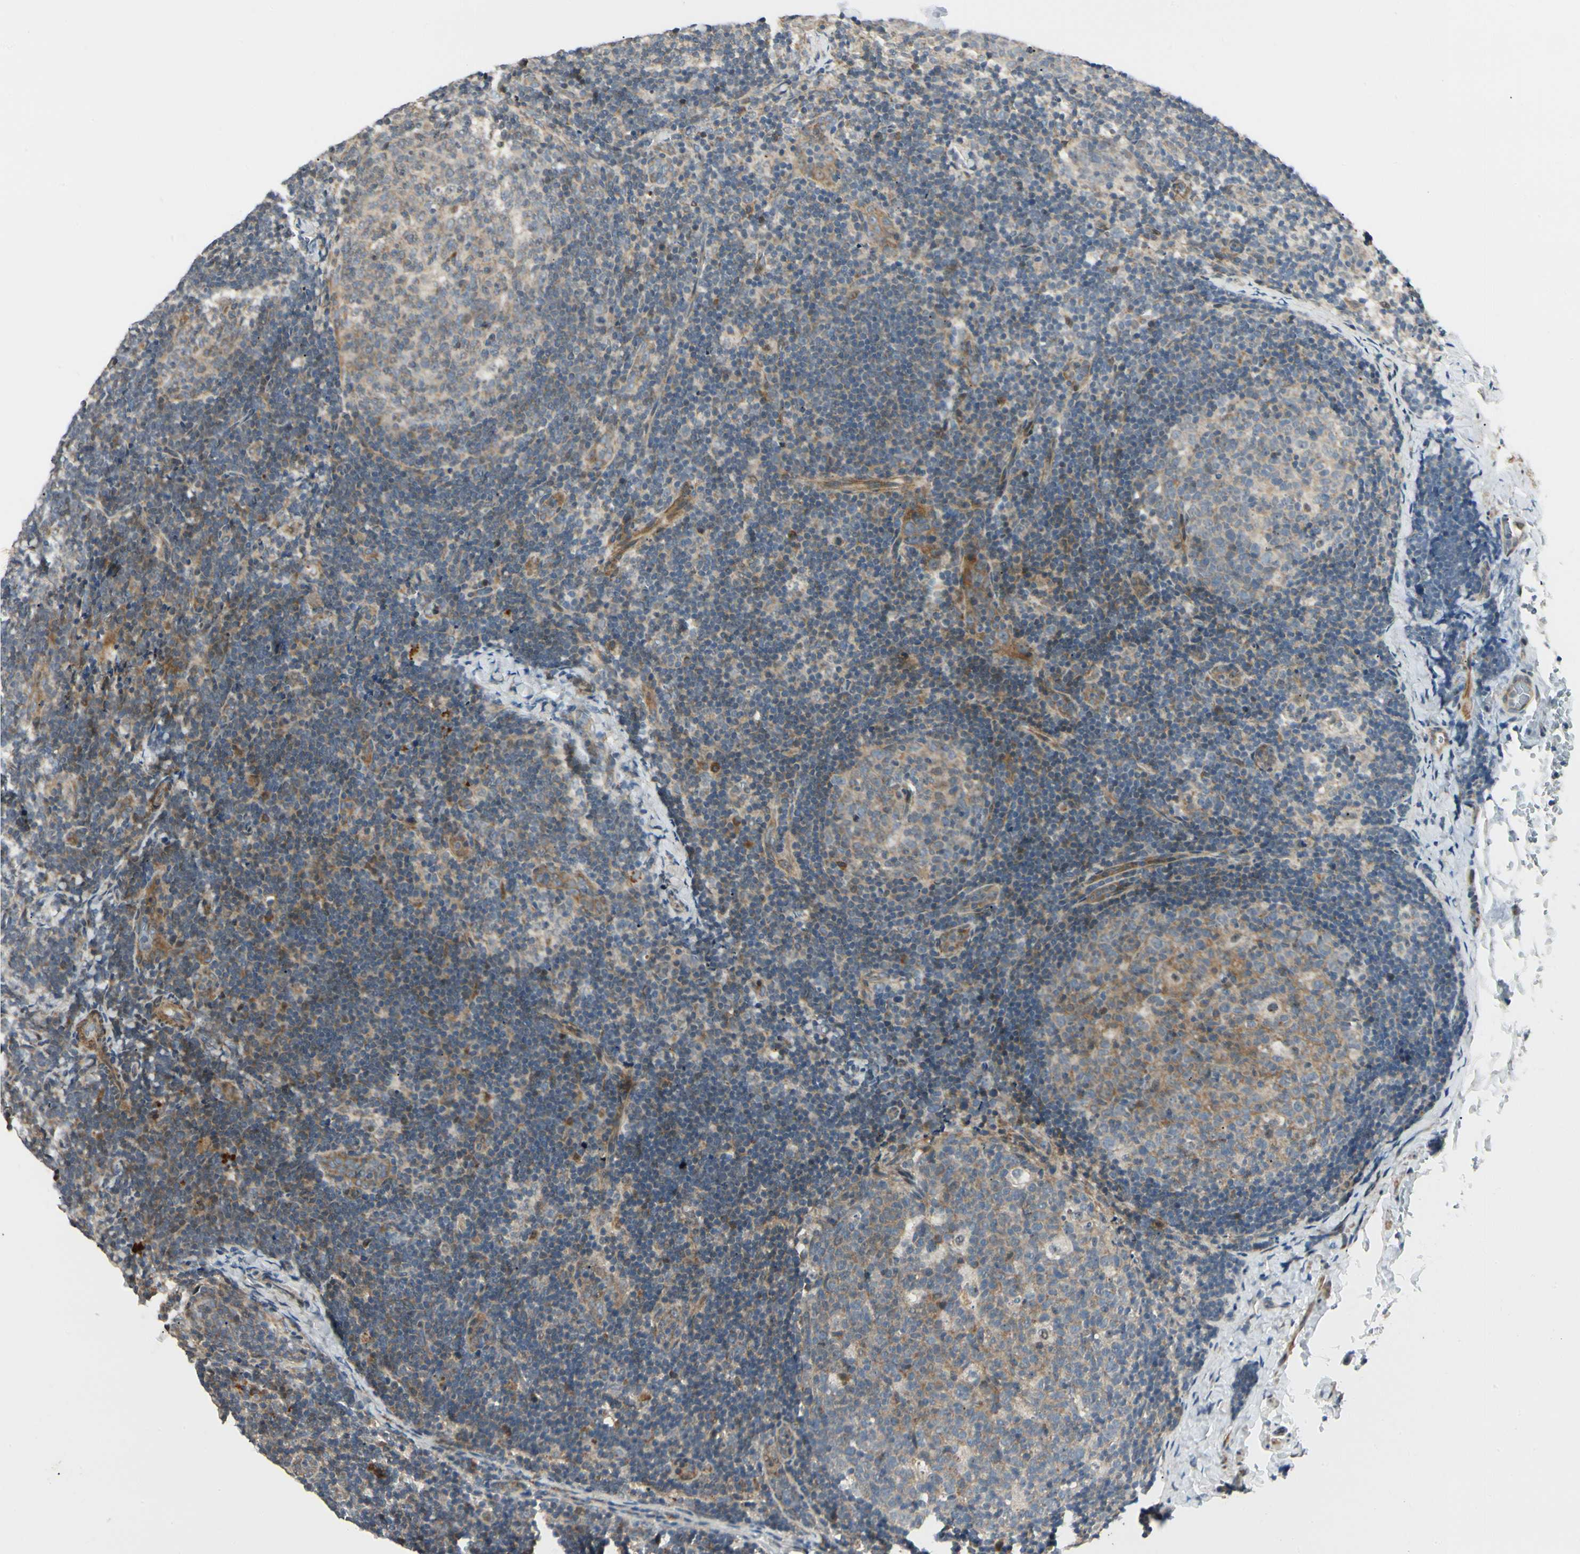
{"staining": {"intensity": "moderate", "quantity": ">75%", "location": "cytoplasmic/membranous"}, "tissue": "lymph node", "cell_type": "Germinal center cells", "image_type": "normal", "snomed": [{"axis": "morphology", "description": "Normal tissue, NOS"}, {"axis": "topography", "description": "Lymph node"}], "caption": "This photomicrograph reveals immunohistochemistry staining of unremarkable lymph node, with medium moderate cytoplasmic/membranous positivity in about >75% of germinal center cells.", "gene": "P4HA3", "patient": {"sex": "female", "age": 14}}